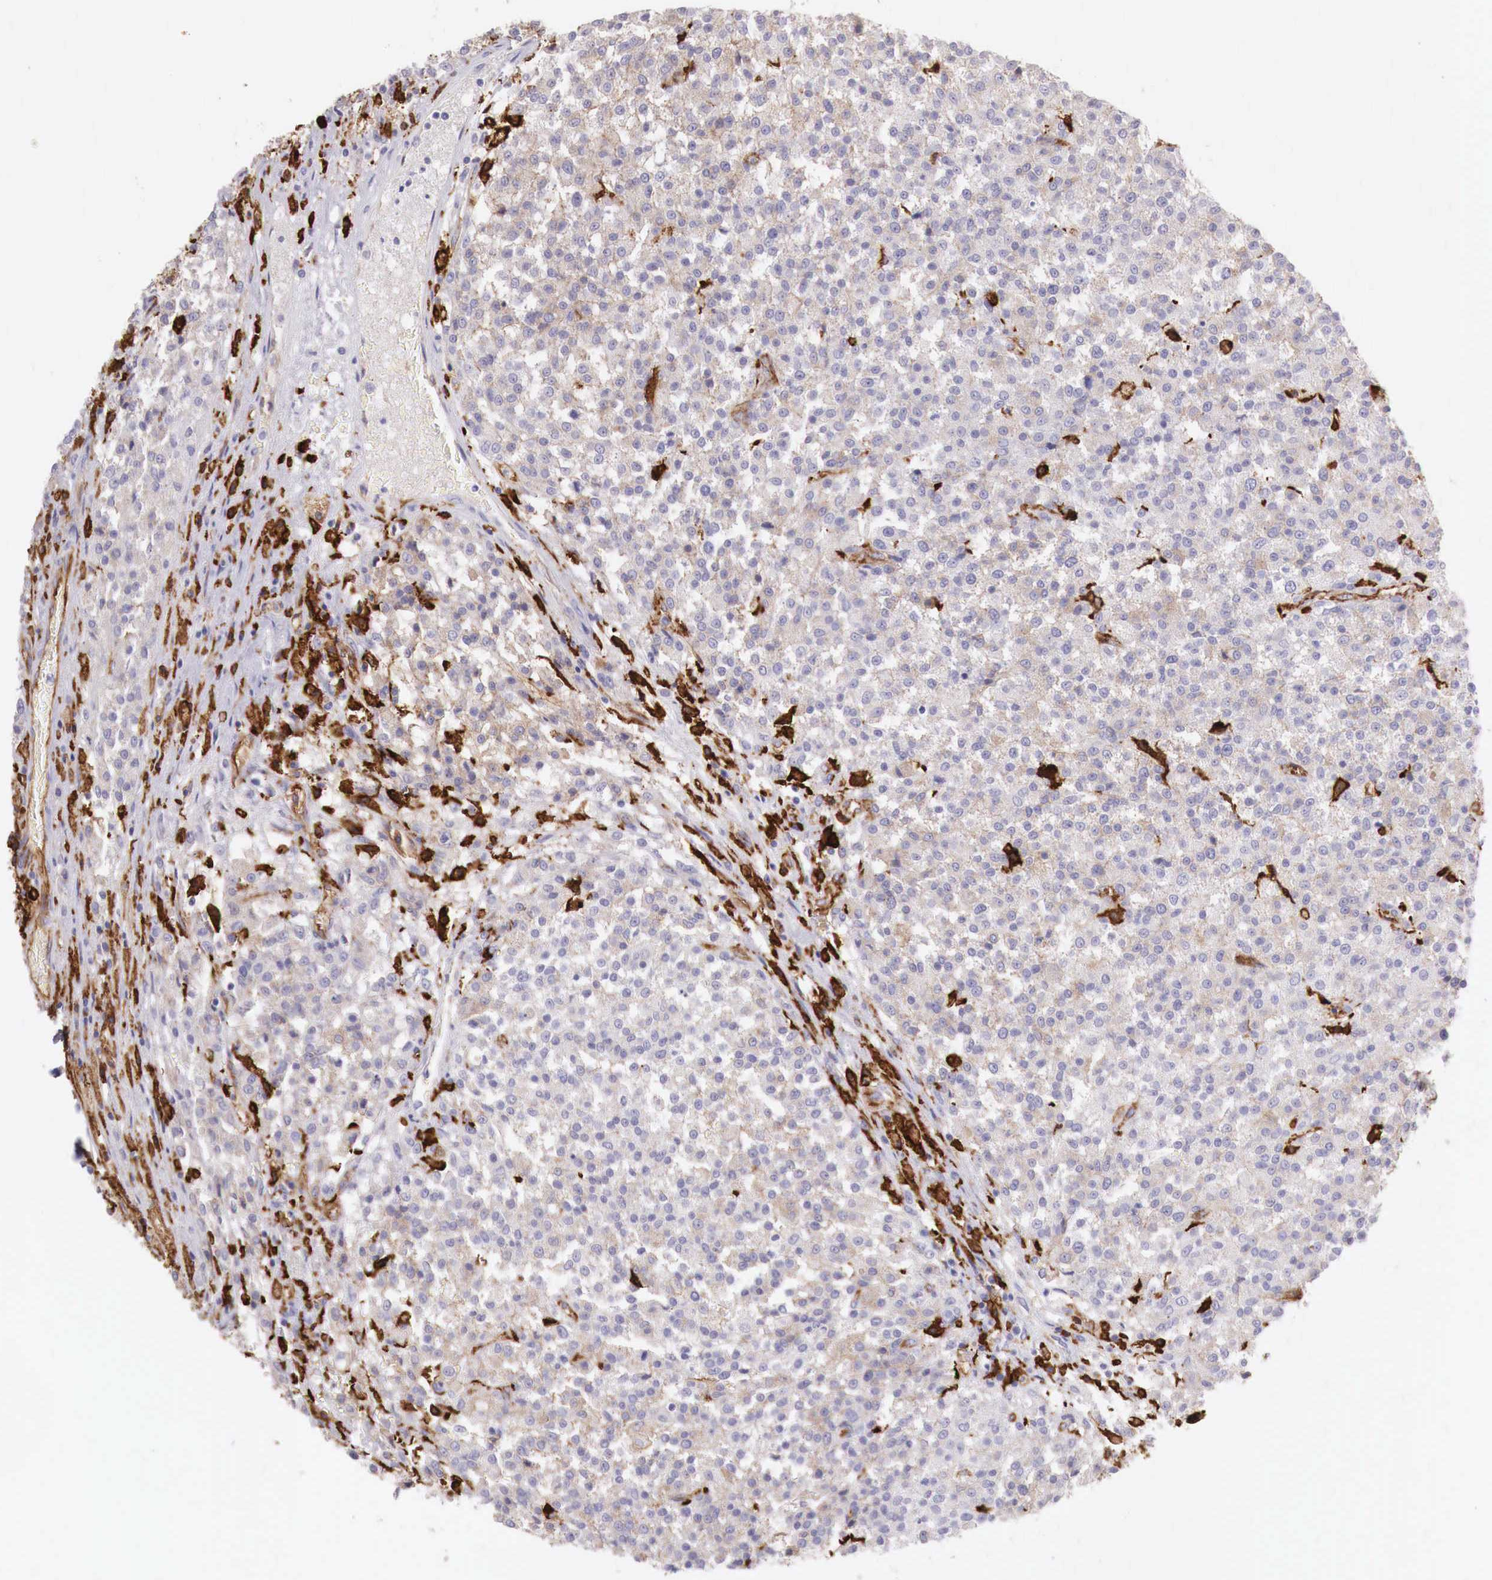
{"staining": {"intensity": "weak", "quantity": ">75%", "location": "cytoplasmic/membranous"}, "tissue": "testis cancer", "cell_type": "Tumor cells", "image_type": "cancer", "snomed": [{"axis": "morphology", "description": "Seminoma, NOS"}, {"axis": "topography", "description": "Testis"}], "caption": "Testis cancer stained with a brown dye exhibits weak cytoplasmic/membranous positive expression in about >75% of tumor cells.", "gene": "MSR1", "patient": {"sex": "male", "age": 59}}